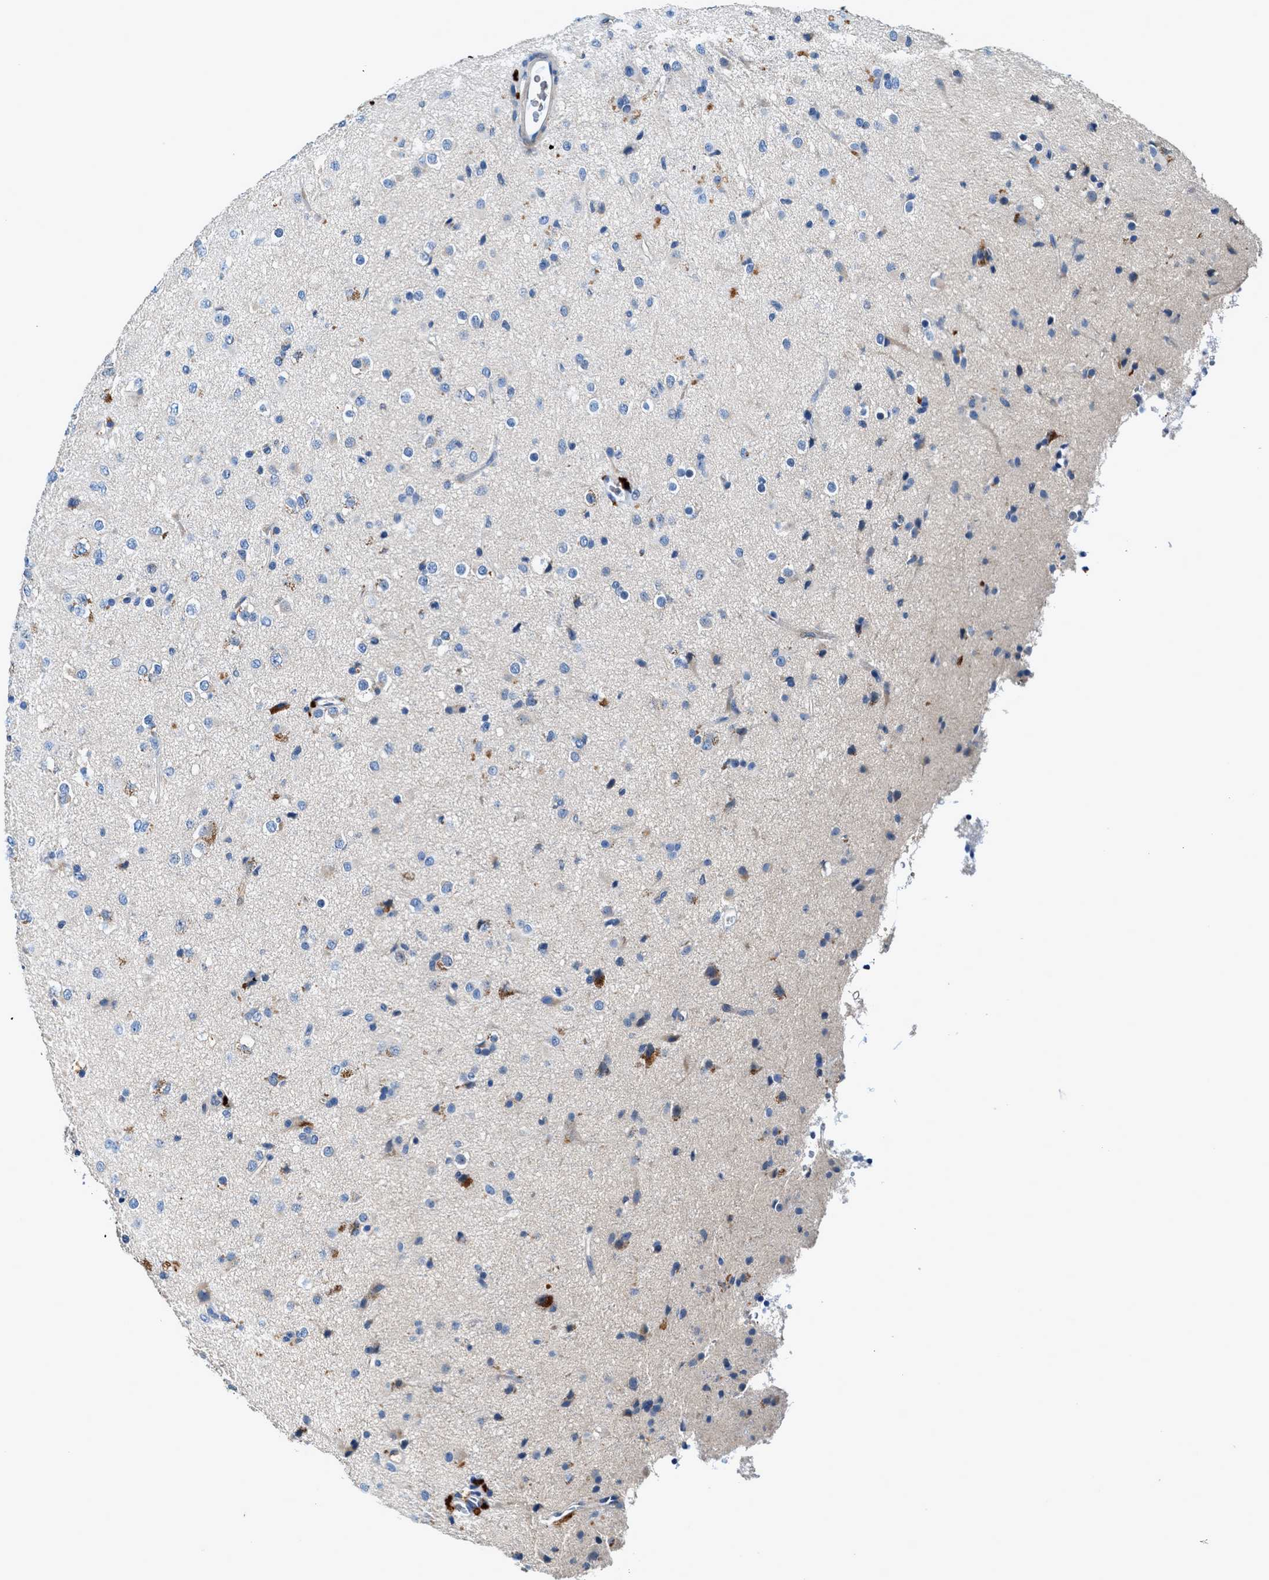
{"staining": {"intensity": "weak", "quantity": "<25%", "location": "cytoplasmic/membranous"}, "tissue": "glioma", "cell_type": "Tumor cells", "image_type": "cancer", "snomed": [{"axis": "morphology", "description": "Glioma, malignant, Low grade"}, {"axis": "topography", "description": "Brain"}], "caption": "Human malignant glioma (low-grade) stained for a protein using immunohistochemistry displays no positivity in tumor cells.", "gene": "RWDD2B", "patient": {"sex": "male", "age": 65}}